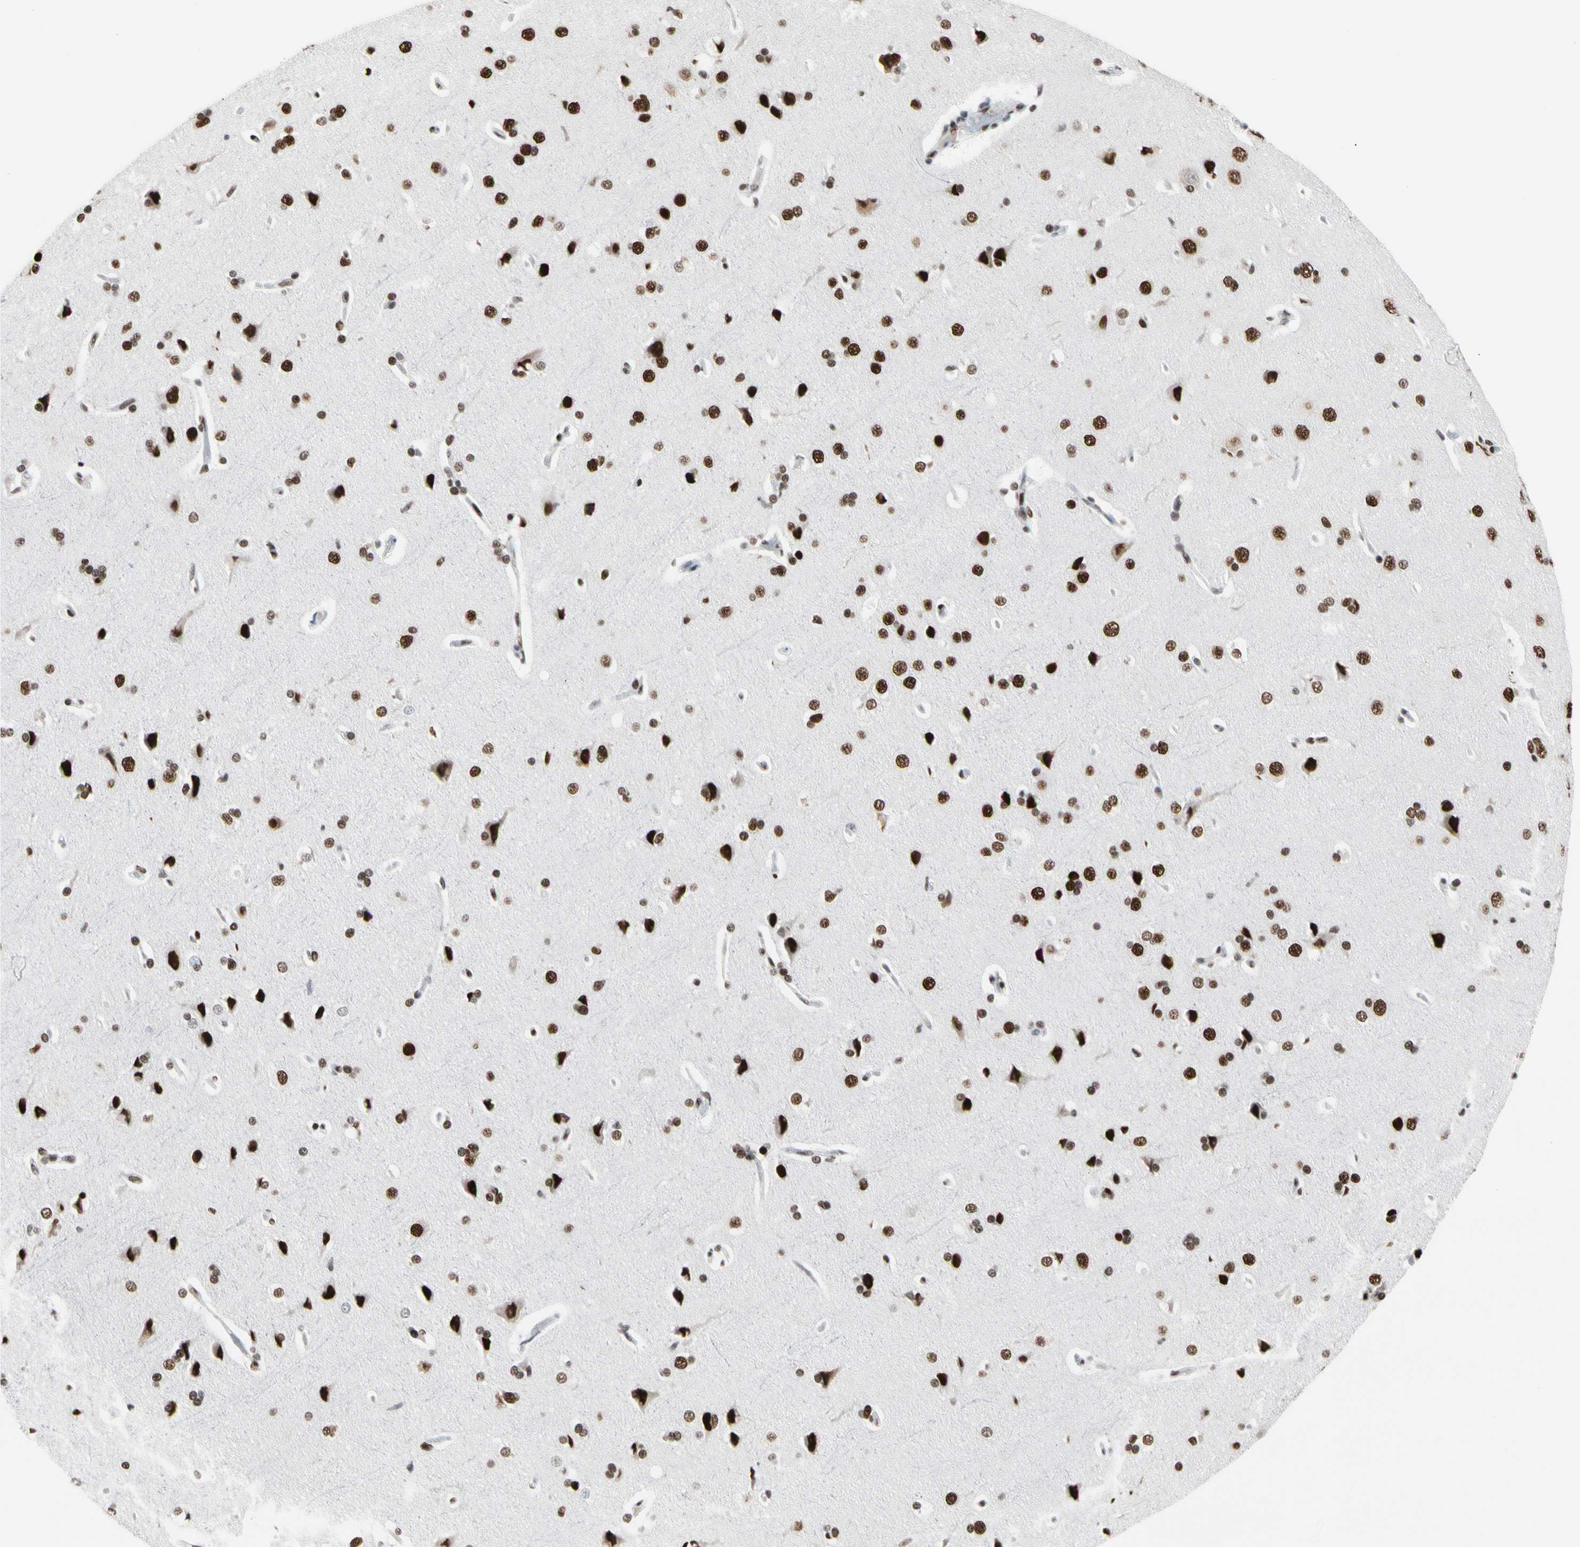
{"staining": {"intensity": "moderate", "quantity": "25%-75%", "location": "nuclear"}, "tissue": "cerebral cortex", "cell_type": "Endothelial cells", "image_type": "normal", "snomed": [{"axis": "morphology", "description": "Normal tissue, NOS"}, {"axis": "topography", "description": "Cerebral cortex"}], "caption": "The micrograph demonstrates staining of unremarkable cerebral cortex, revealing moderate nuclear protein staining (brown color) within endothelial cells. The protein of interest is stained brown, and the nuclei are stained in blue (DAB (3,3'-diaminobenzidine) IHC with brightfield microscopy, high magnification).", "gene": "FAM98B", "patient": {"sex": "male", "age": 62}}